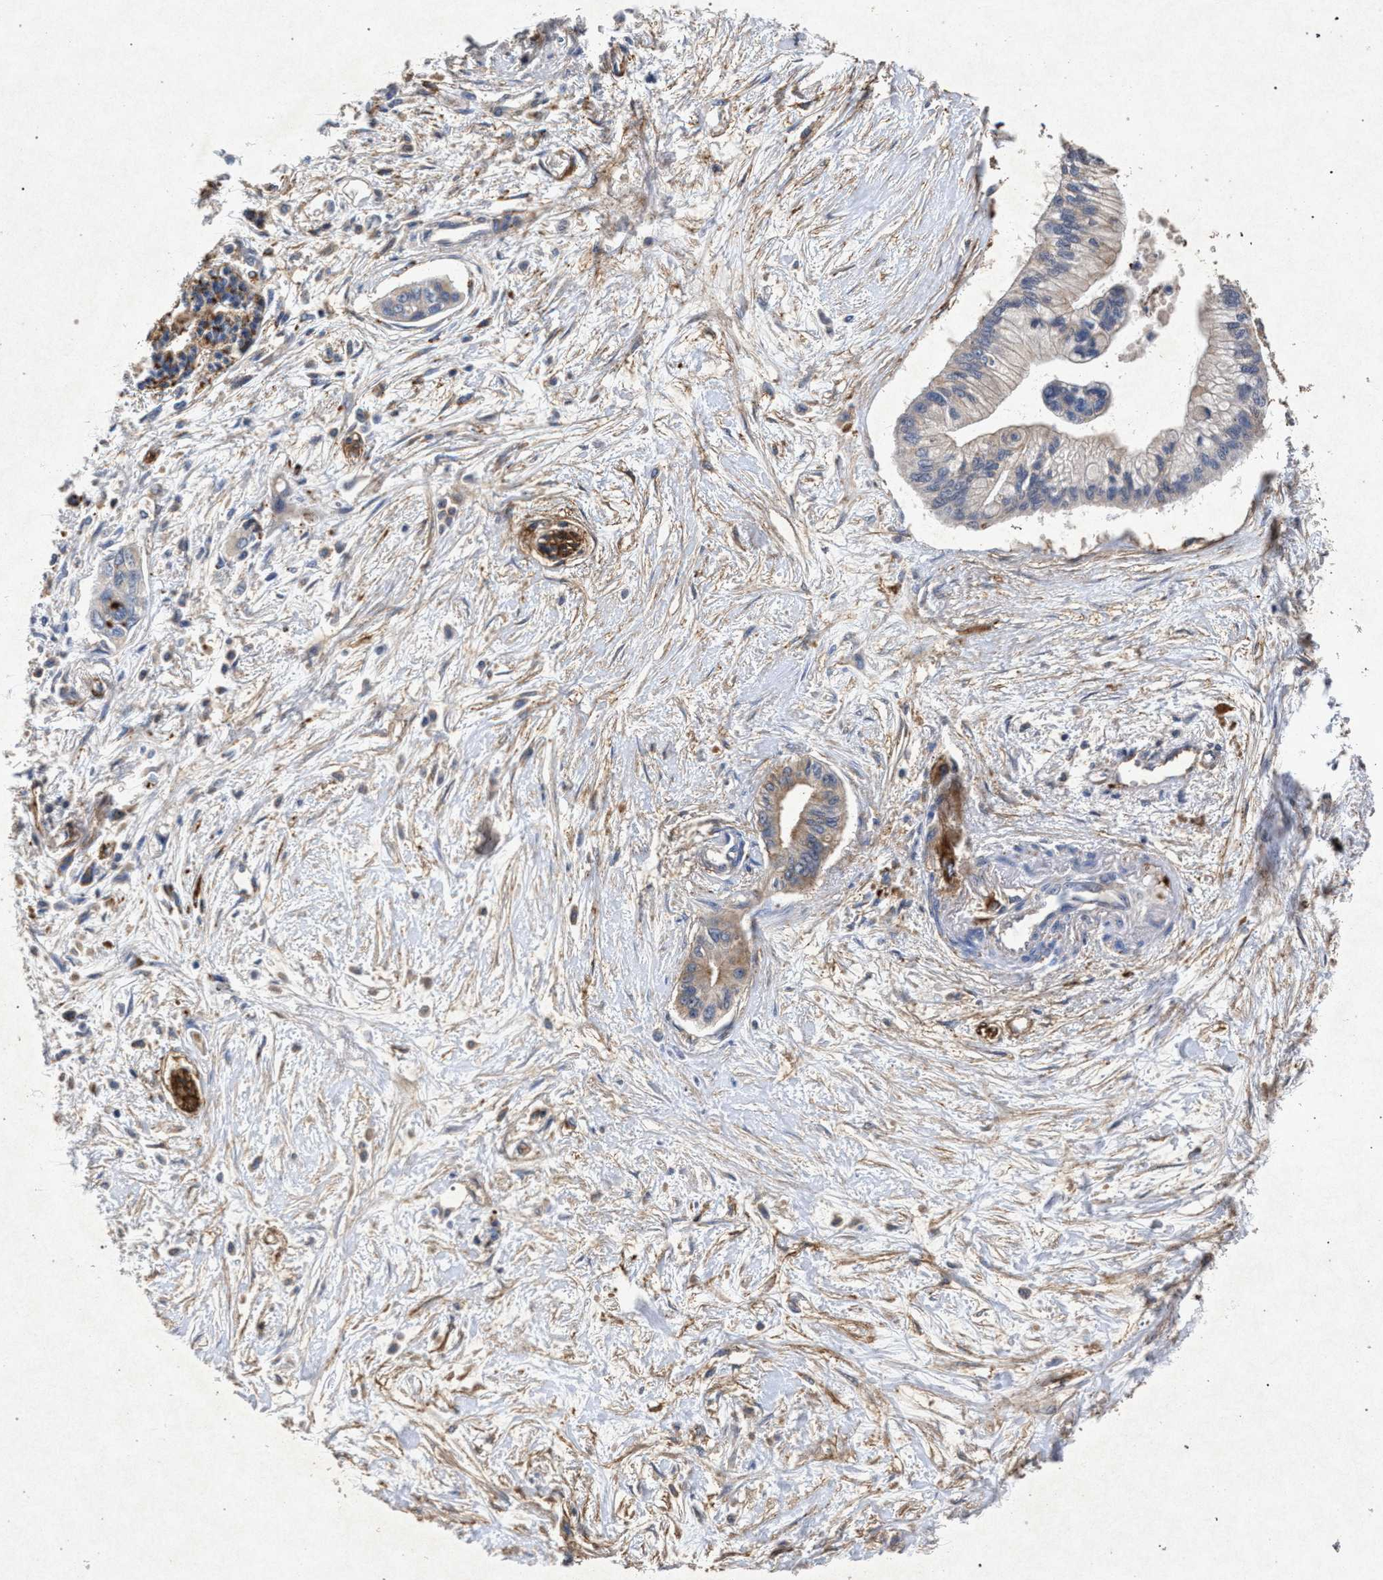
{"staining": {"intensity": "weak", "quantity": "<25%", "location": "cytoplasmic/membranous"}, "tissue": "pancreatic cancer", "cell_type": "Tumor cells", "image_type": "cancer", "snomed": [{"axis": "morphology", "description": "Adenocarcinoma, NOS"}, {"axis": "topography", "description": "Pancreas"}], "caption": "IHC histopathology image of human pancreatic cancer (adenocarcinoma) stained for a protein (brown), which exhibits no expression in tumor cells.", "gene": "MARCKS", "patient": {"sex": "female", "age": 77}}